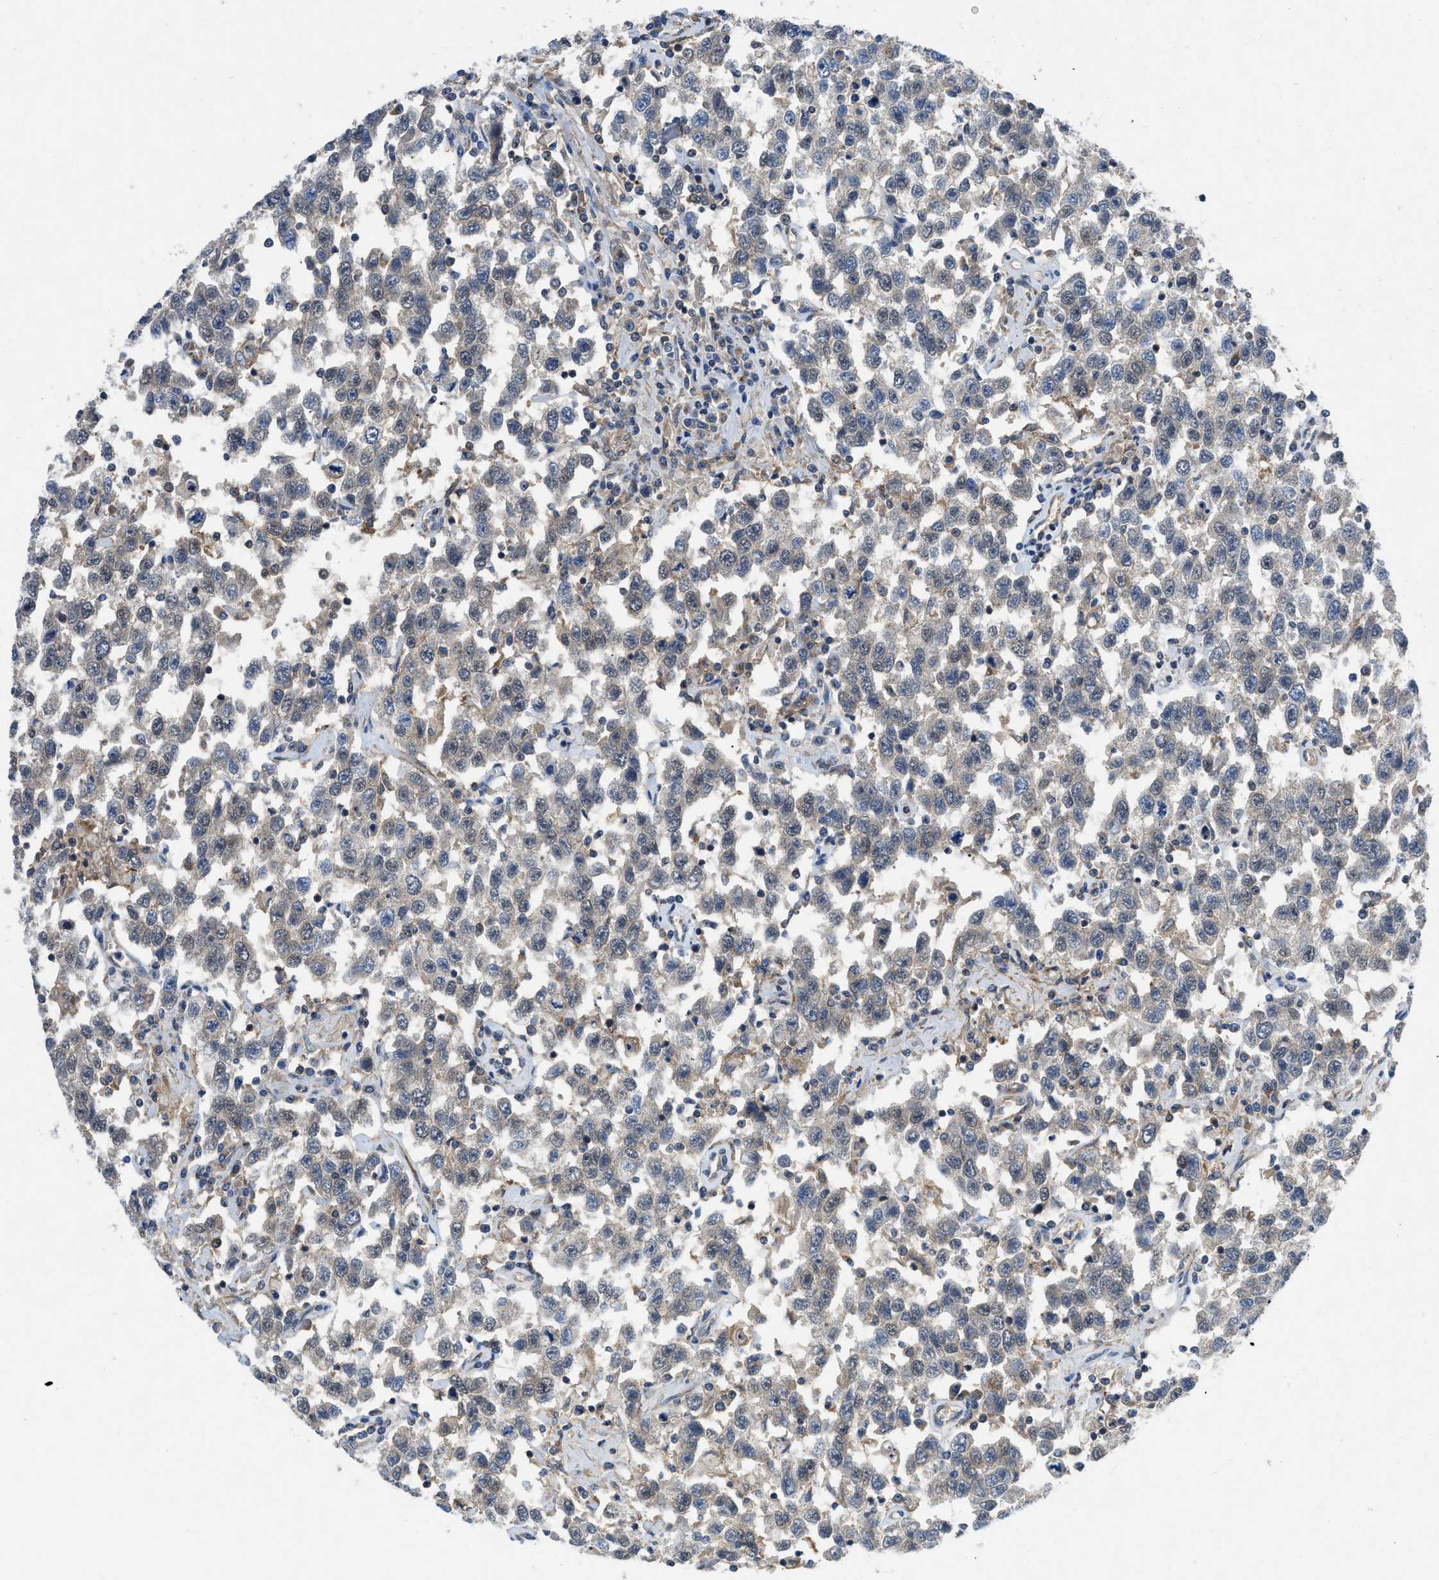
{"staining": {"intensity": "negative", "quantity": "none", "location": "none"}, "tissue": "testis cancer", "cell_type": "Tumor cells", "image_type": "cancer", "snomed": [{"axis": "morphology", "description": "Seminoma, NOS"}, {"axis": "topography", "description": "Testis"}], "caption": "Protein analysis of testis cancer (seminoma) displays no significant staining in tumor cells.", "gene": "PANX1", "patient": {"sex": "male", "age": 41}}